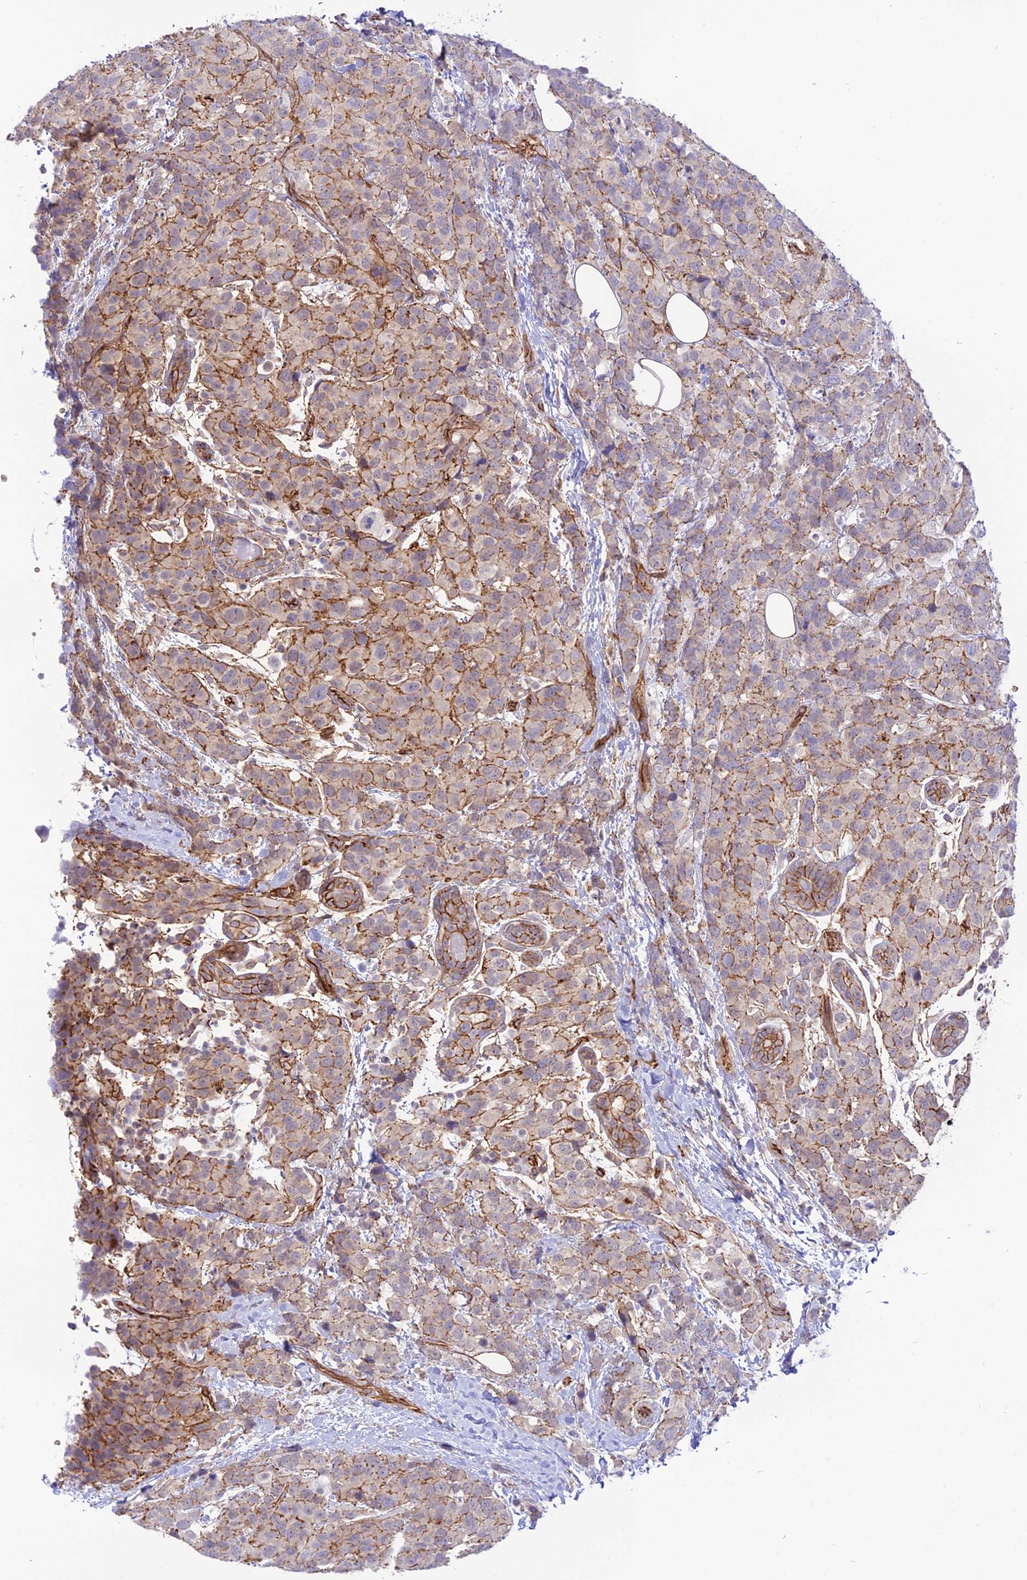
{"staining": {"intensity": "strong", "quantity": "<25%", "location": "cytoplasmic/membranous"}, "tissue": "breast cancer", "cell_type": "Tumor cells", "image_type": "cancer", "snomed": [{"axis": "morphology", "description": "Lobular carcinoma"}, {"axis": "topography", "description": "Breast"}], "caption": "Human breast cancer (lobular carcinoma) stained for a protein (brown) exhibits strong cytoplasmic/membranous positive expression in approximately <25% of tumor cells.", "gene": "YPEL5", "patient": {"sex": "female", "age": 59}}